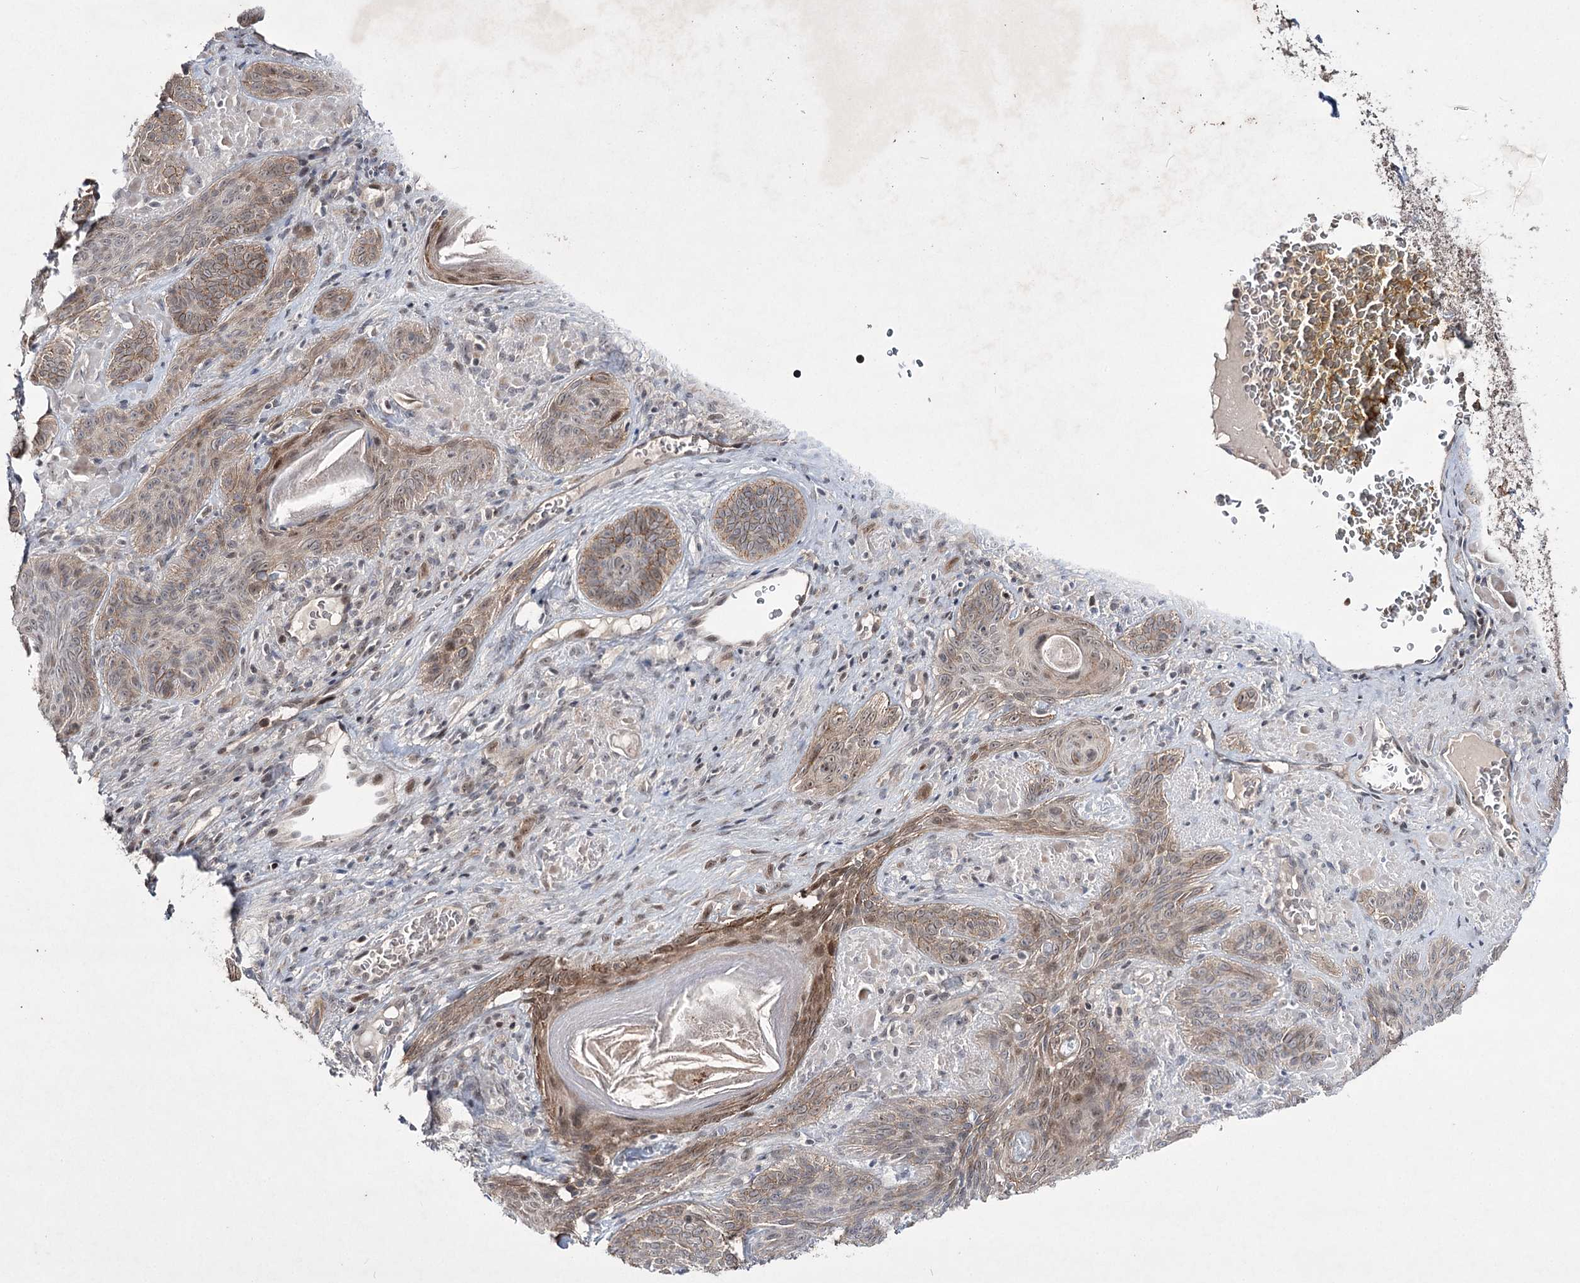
{"staining": {"intensity": "weak", "quantity": ">75%", "location": "cytoplasmic/membranous"}, "tissue": "skin cancer", "cell_type": "Tumor cells", "image_type": "cancer", "snomed": [{"axis": "morphology", "description": "Basal cell carcinoma"}, {"axis": "topography", "description": "Skin"}], "caption": "Immunohistochemical staining of human basal cell carcinoma (skin) shows weak cytoplasmic/membranous protein expression in approximately >75% of tumor cells.", "gene": "HOXC11", "patient": {"sex": "male", "age": 85}}